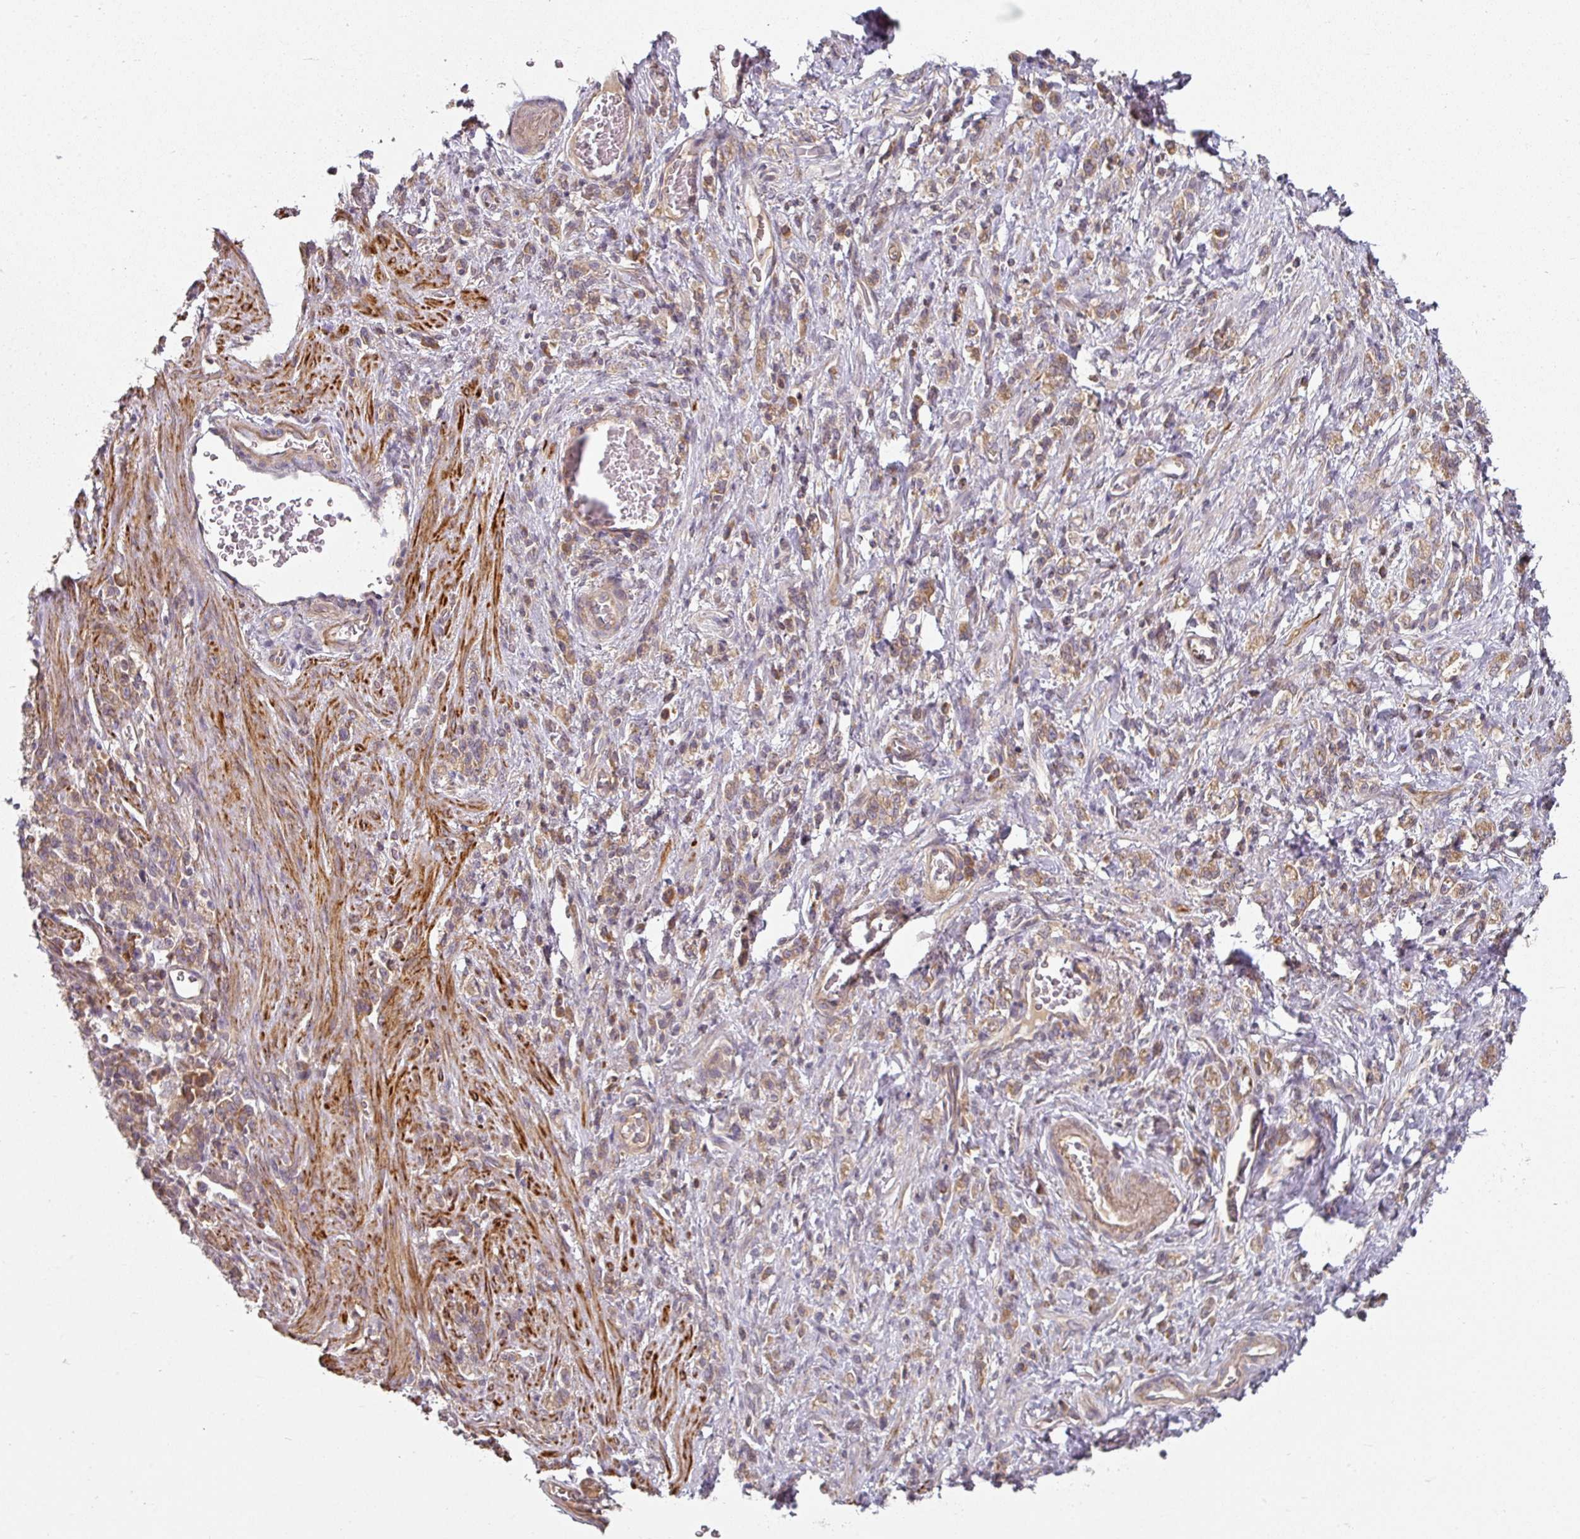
{"staining": {"intensity": "weak", "quantity": ">75%", "location": "cytoplasmic/membranous"}, "tissue": "stomach cancer", "cell_type": "Tumor cells", "image_type": "cancer", "snomed": [{"axis": "morphology", "description": "Adenocarcinoma, NOS"}, {"axis": "topography", "description": "Stomach"}], "caption": "Protein staining of adenocarcinoma (stomach) tissue exhibits weak cytoplasmic/membranous positivity in approximately >75% of tumor cells. The staining was performed using DAB (3,3'-diaminobenzidine) to visualize the protein expression in brown, while the nuclei were stained in blue with hematoxylin (Magnification: 20x).", "gene": "MAP2K2", "patient": {"sex": "male", "age": 77}}